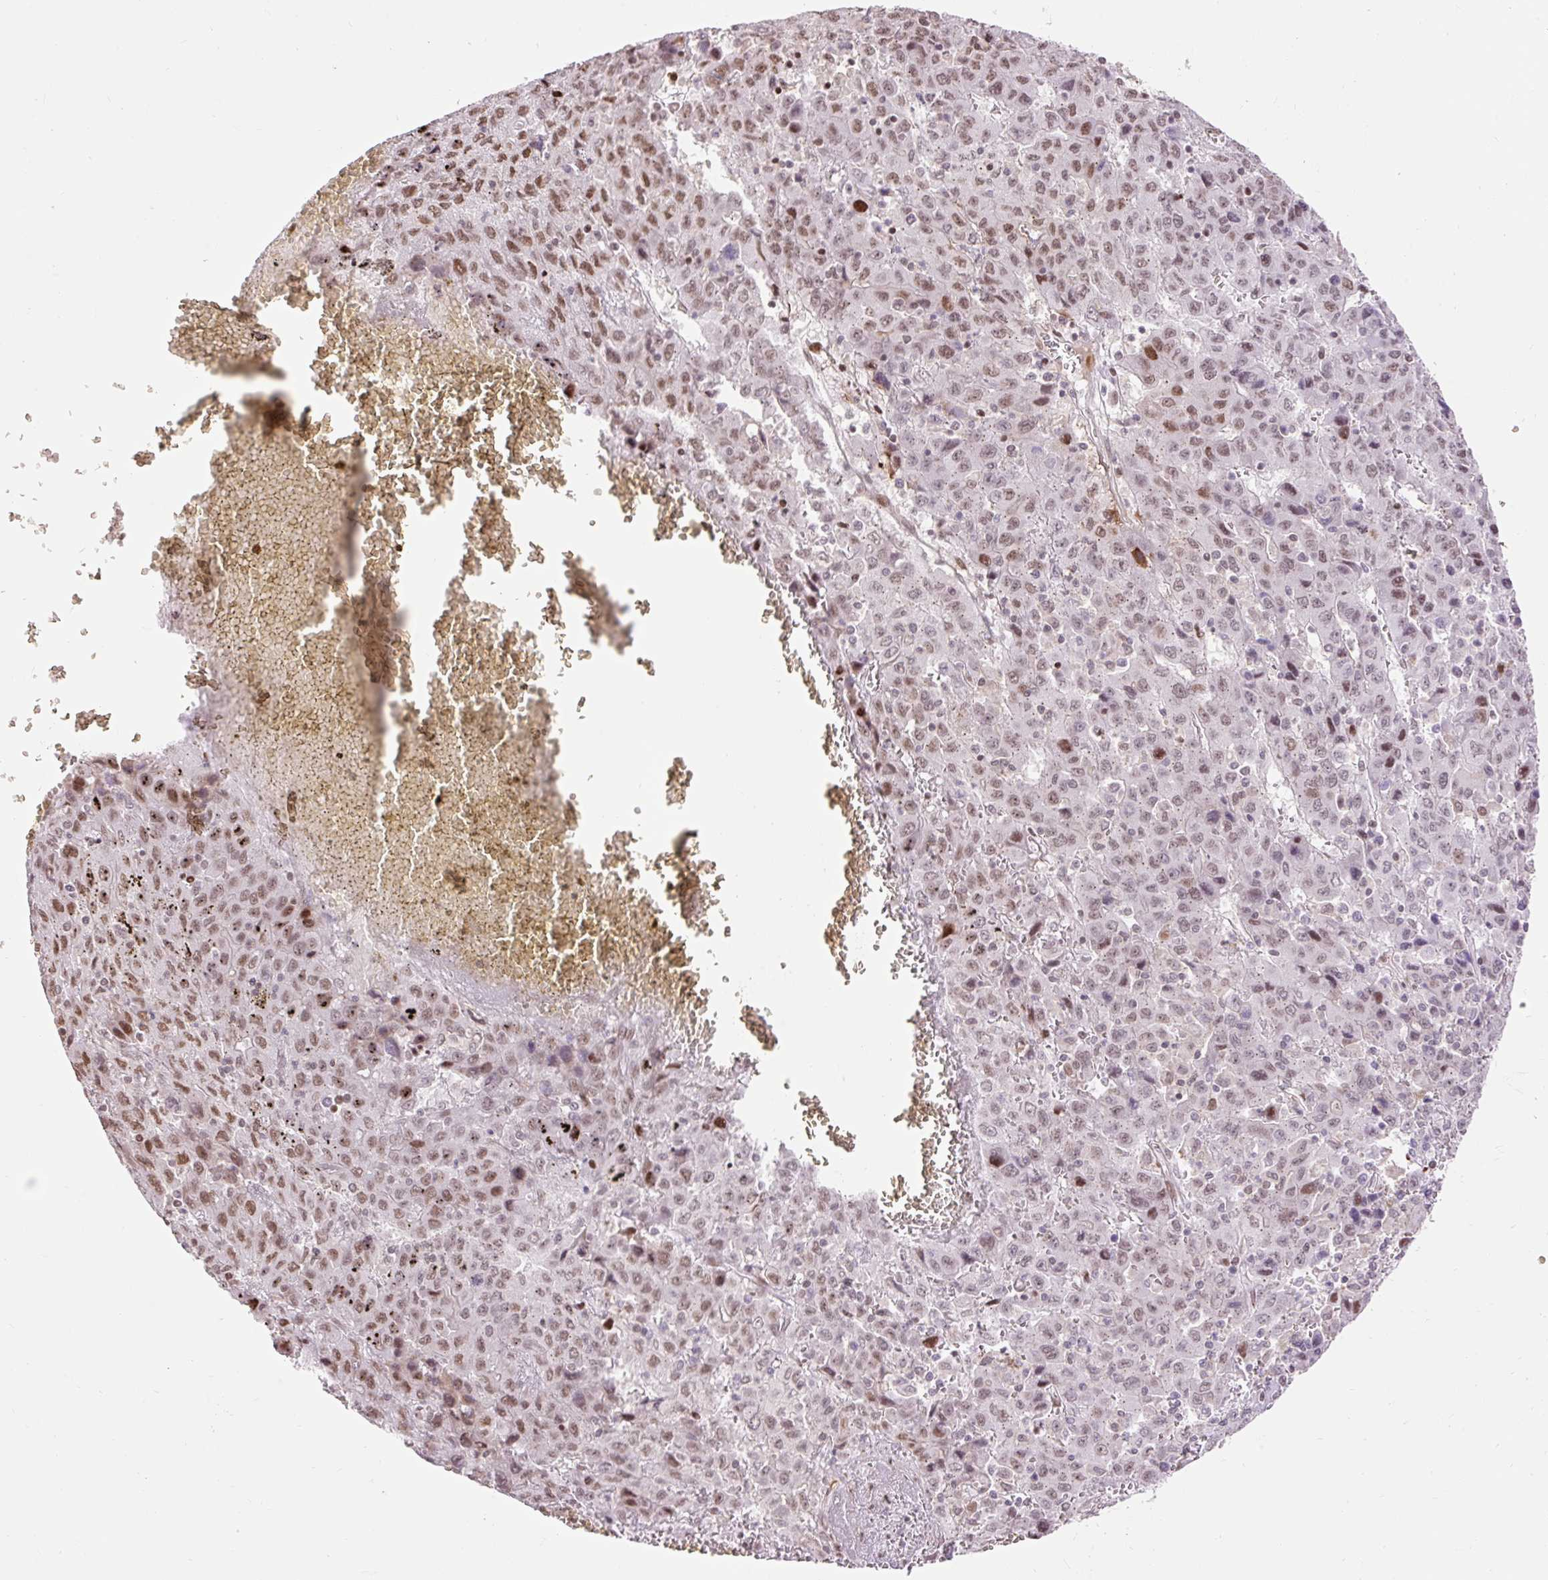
{"staining": {"intensity": "moderate", "quantity": "25%-75%", "location": "nuclear"}, "tissue": "liver cancer", "cell_type": "Tumor cells", "image_type": "cancer", "snomed": [{"axis": "morphology", "description": "Carcinoma, Hepatocellular, NOS"}, {"axis": "topography", "description": "Liver"}], "caption": "Tumor cells reveal moderate nuclear staining in approximately 25%-75% of cells in liver cancer. The staining is performed using DAB (3,3'-diaminobenzidine) brown chromogen to label protein expression. The nuclei are counter-stained blue using hematoxylin.", "gene": "RIPPLY3", "patient": {"sex": "female", "age": 53}}